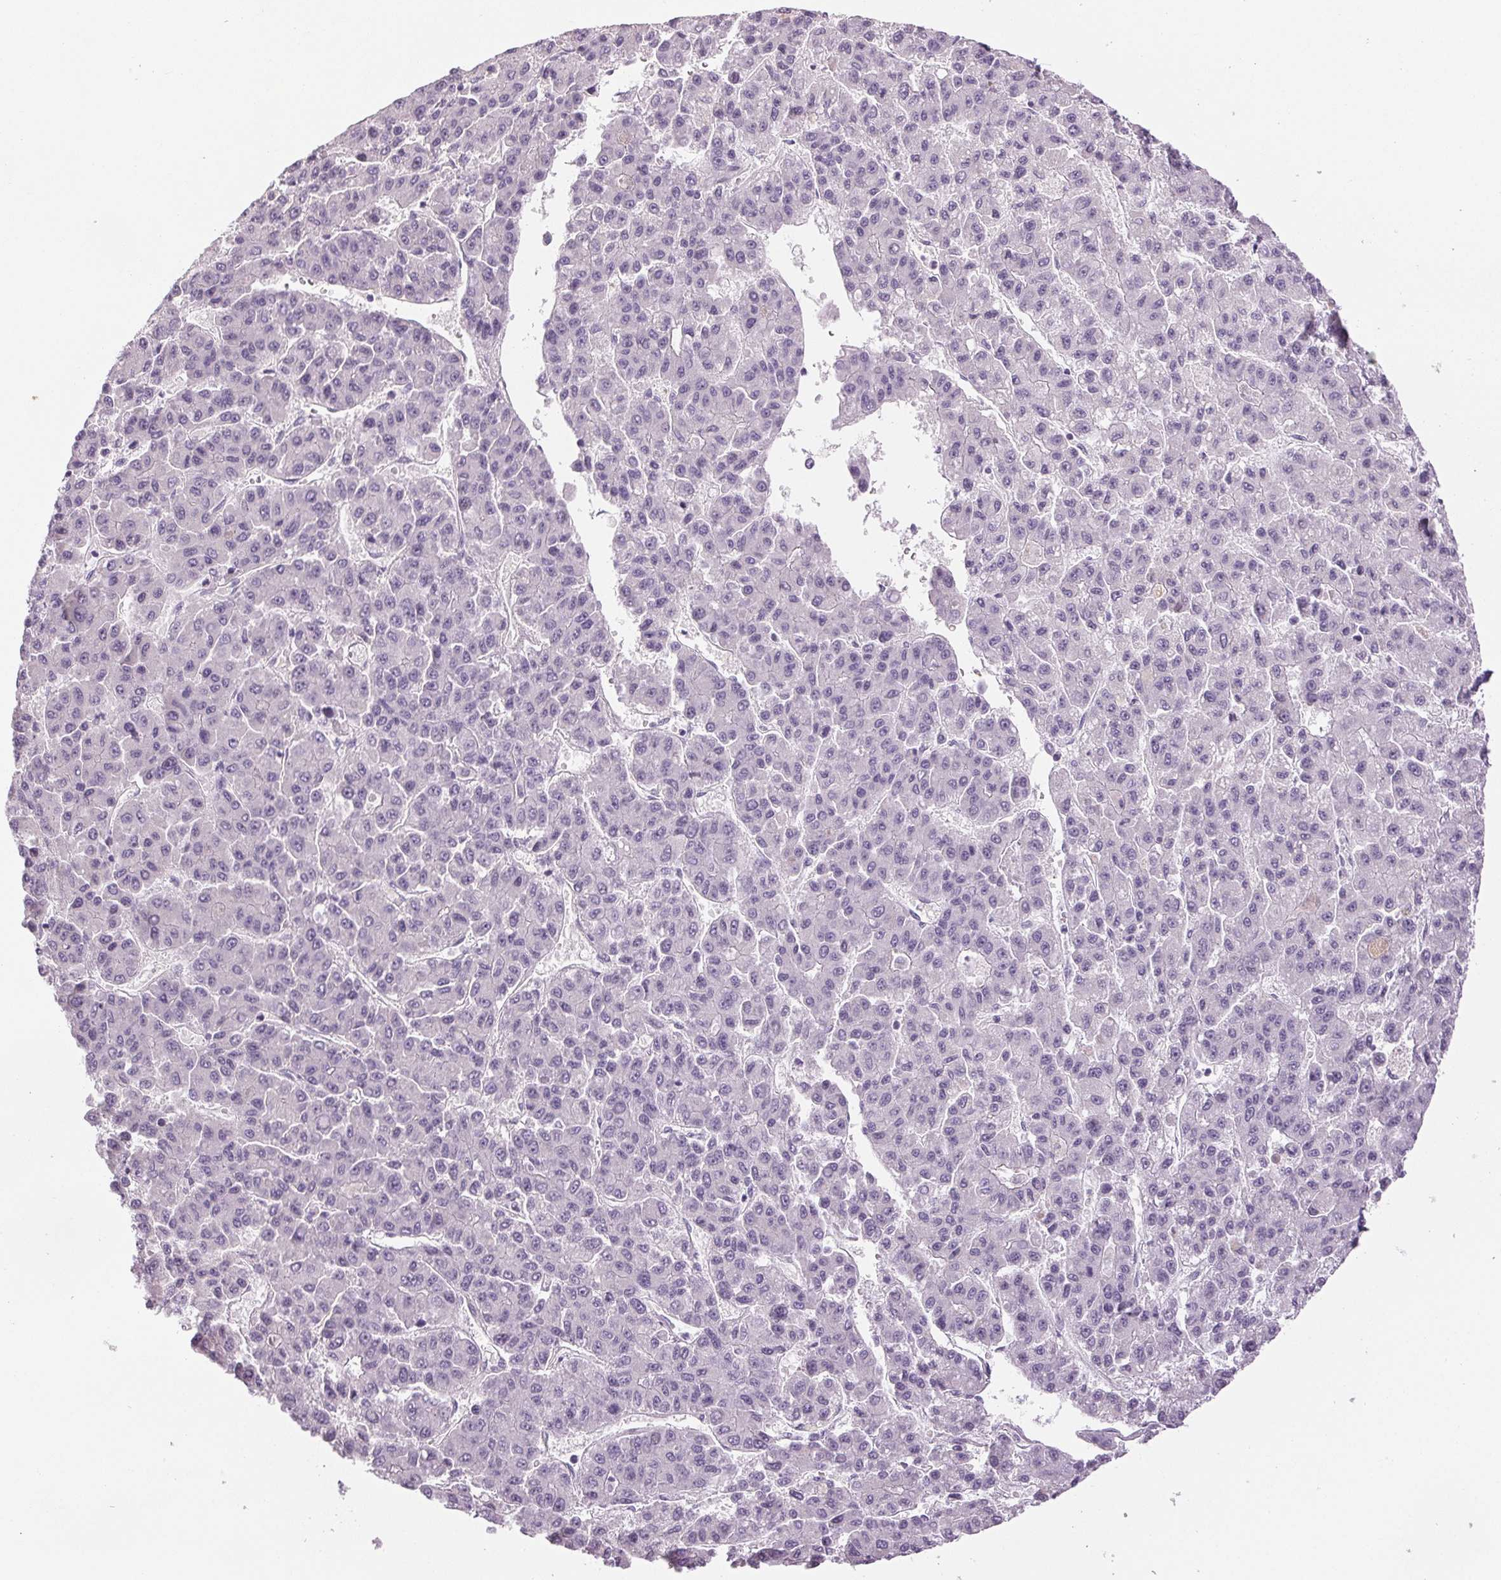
{"staining": {"intensity": "negative", "quantity": "none", "location": "none"}, "tissue": "liver cancer", "cell_type": "Tumor cells", "image_type": "cancer", "snomed": [{"axis": "morphology", "description": "Carcinoma, Hepatocellular, NOS"}, {"axis": "topography", "description": "Liver"}], "caption": "High magnification brightfield microscopy of liver cancer stained with DAB (brown) and counterstained with hematoxylin (blue): tumor cells show no significant staining.", "gene": "DNAJC6", "patient": {"sex": "male", "age": 70}}